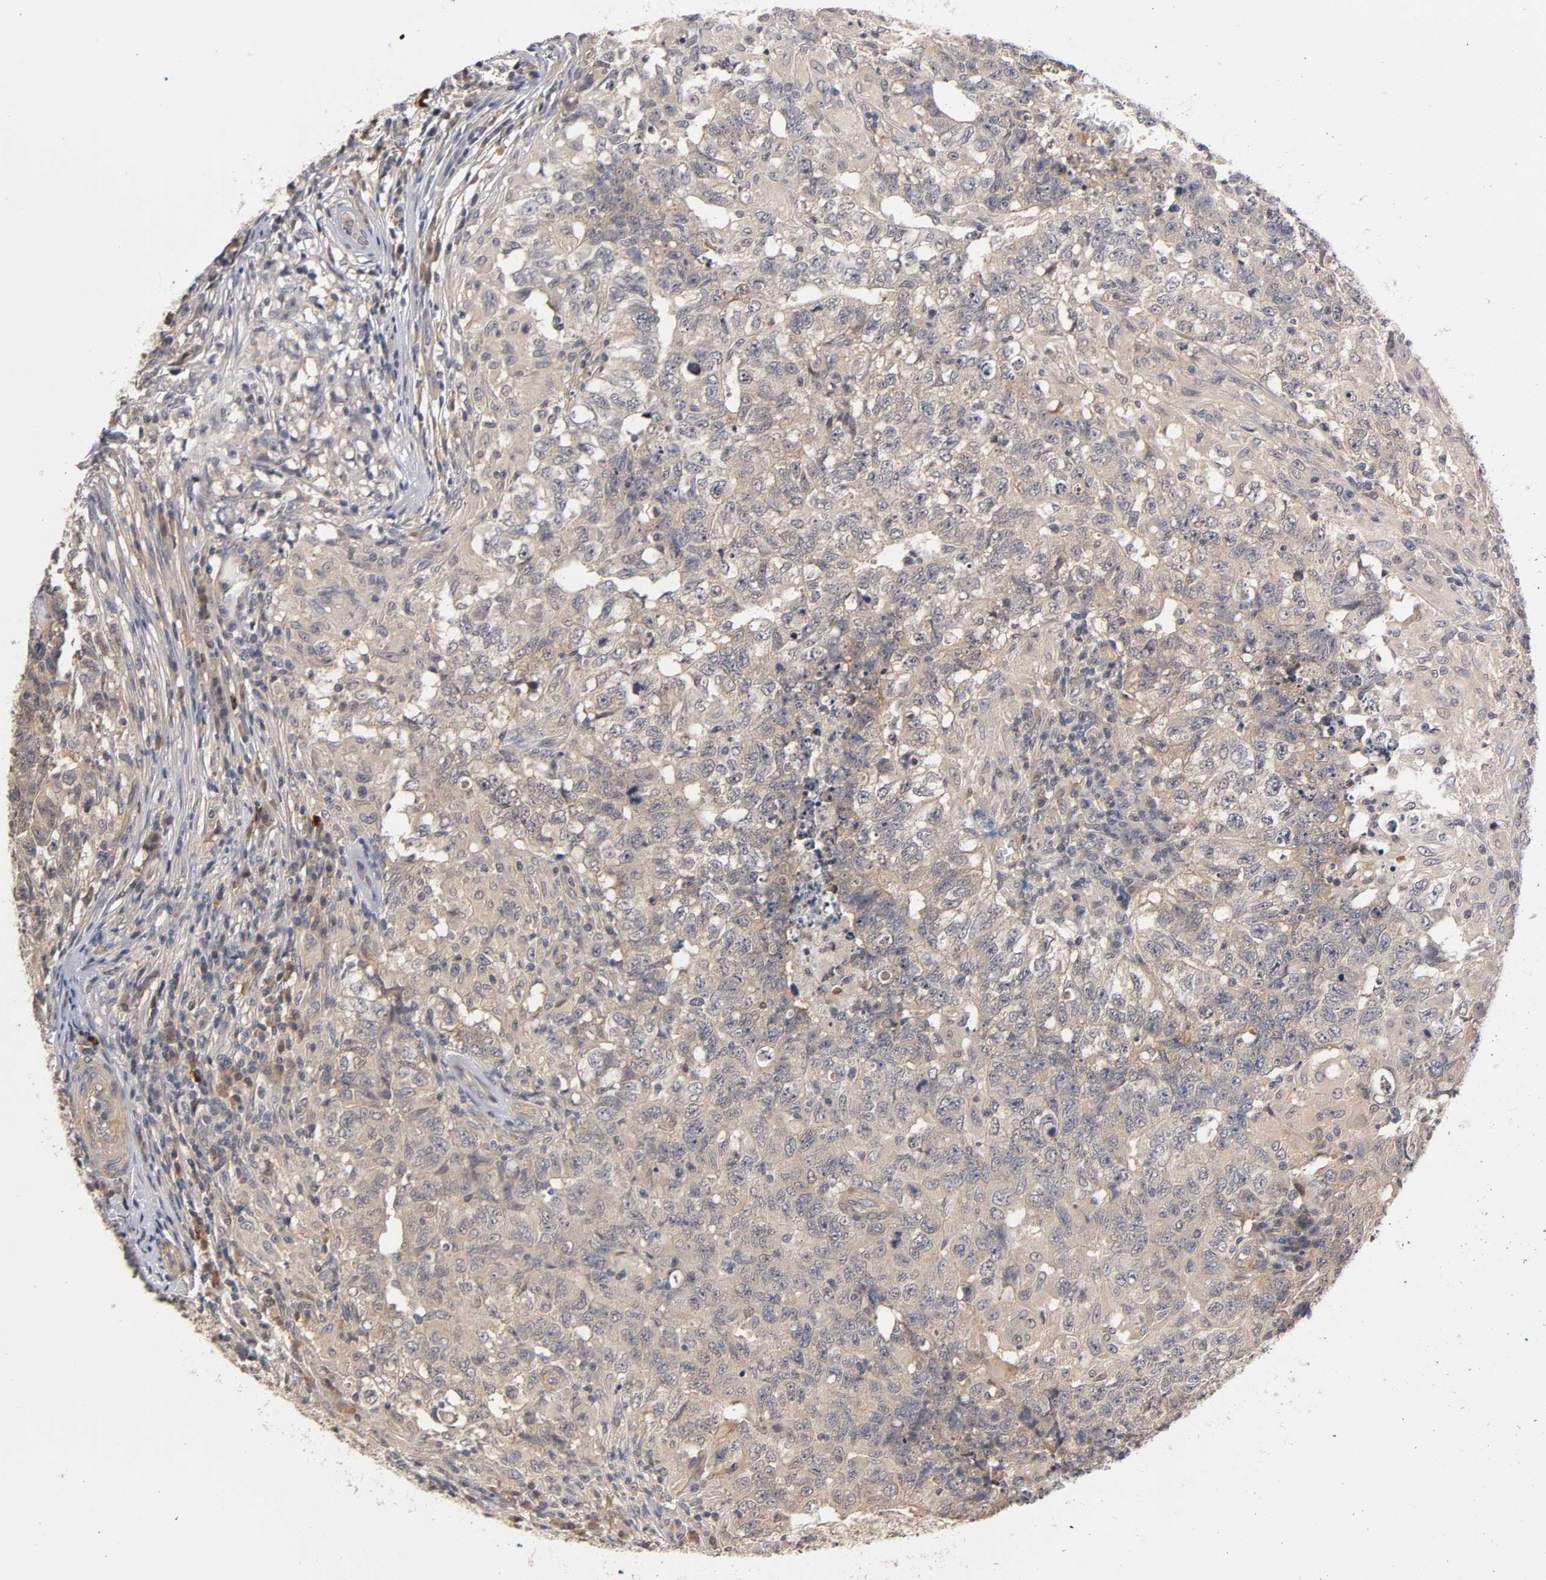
{"staining": {"intensity": "weak", "quantity": ">75%", "location": "cytoplasmic/membranous"}, "tissue": "testis cancer", "cell_type": "Tumor cells", "image_type": "cancer", "snomed": [{"axis": "morphology", "description": "Carcinoma, Embryonal, NOS"}, {"axis": "topography", "description": "Testis"}], "caption": "This is an image of immunohistochemistry (IHC) staining of embryonal carcinoma (testis), which shows weak staining in the cytoplasmic/membranous of tumor cells.", "gene": "PDE5A", "patient": {"sex": "male", "age": 21}}